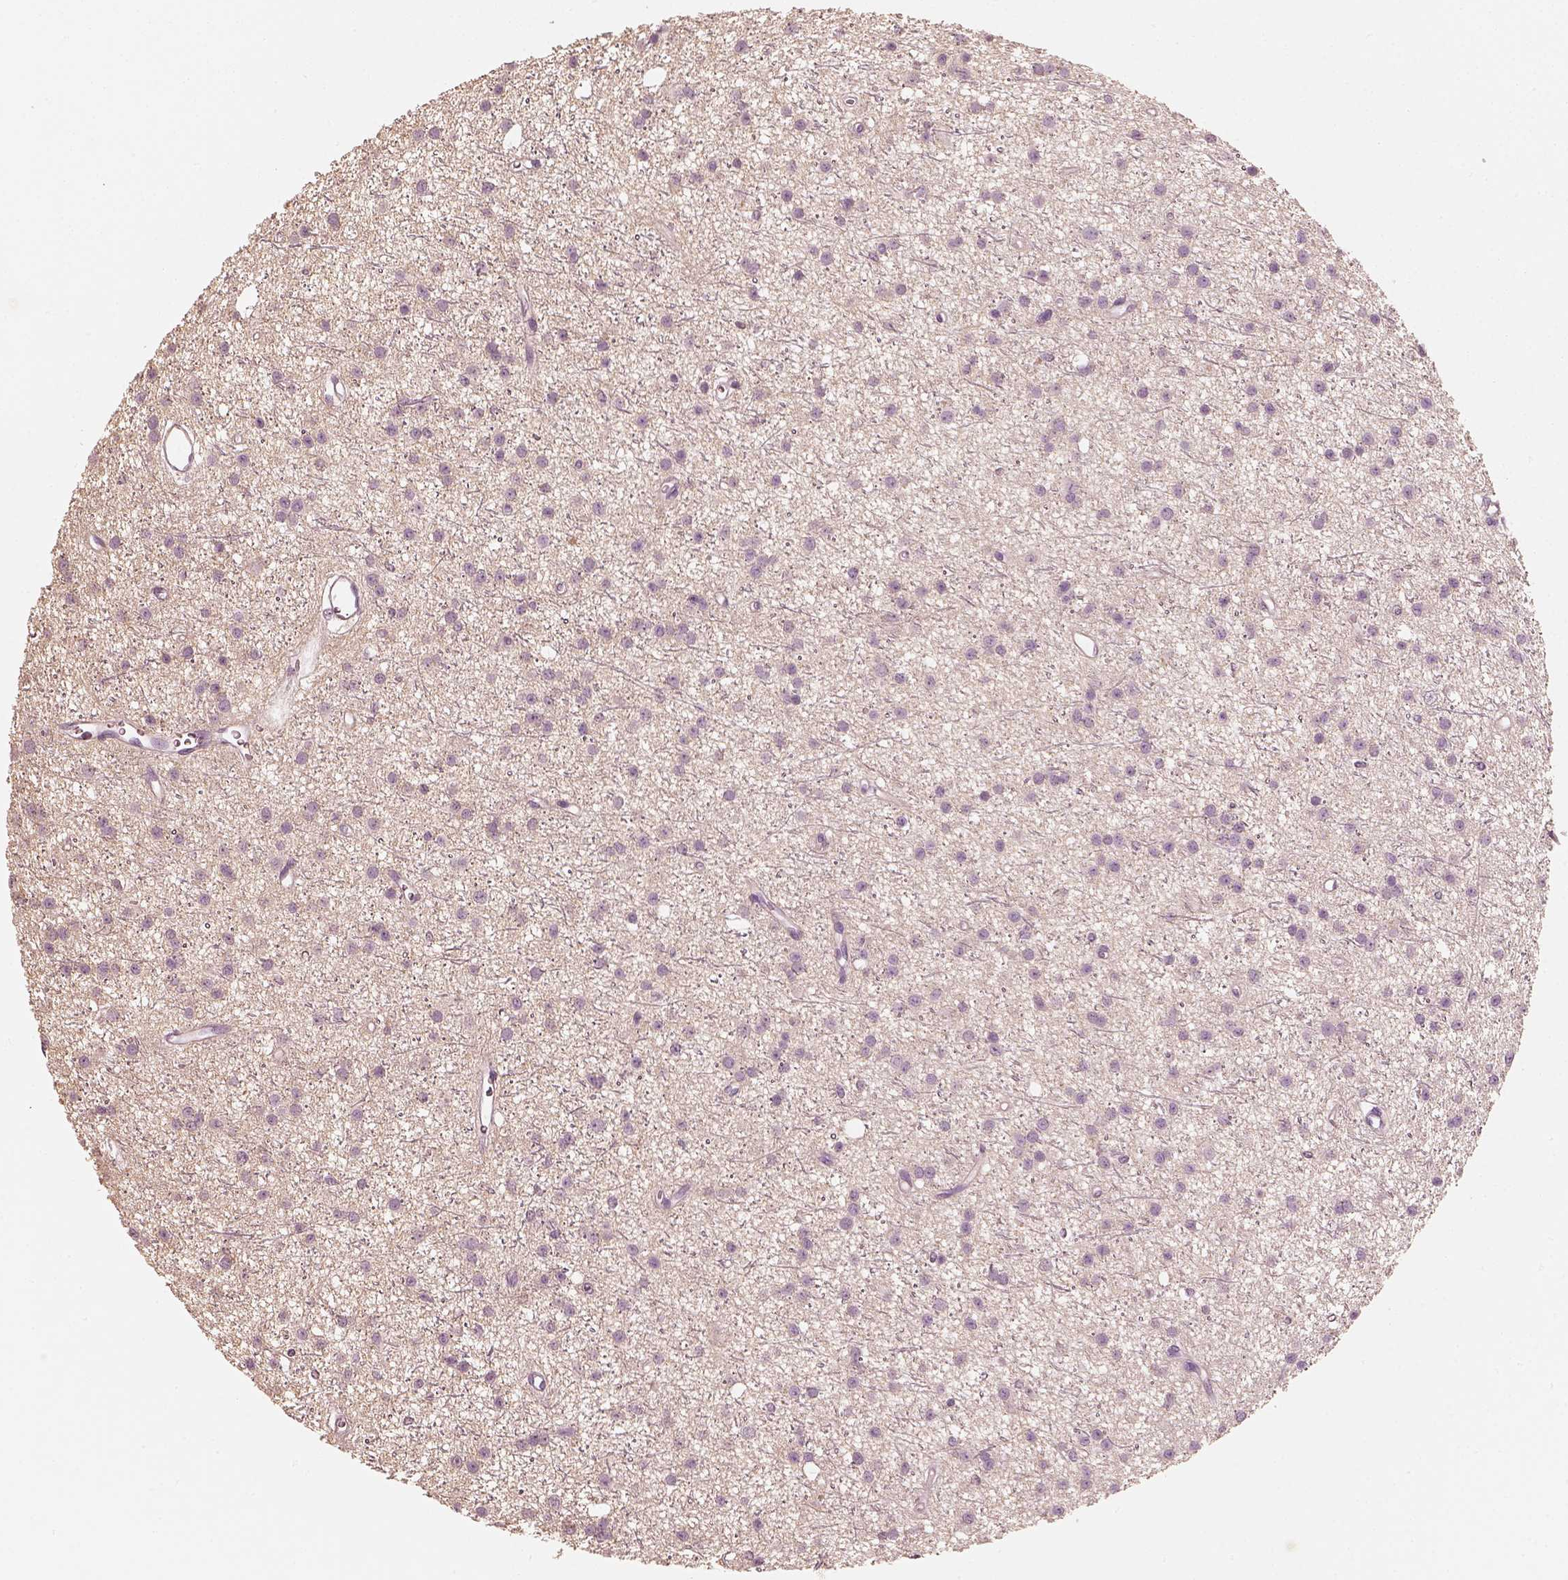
{"staining": {"intensity": "negative", "quantity": "none", "location": "none"}, "tissue": "glioma", "cell_type": "Tumor cells", "image_type": "cancer", "snomed": [{"axis": "morphology", "description": "Glioma, malignant, Low grade"}, {"axis": "topography", "description": "Brain"}], "caption": "This is an IHC image of human glioma. There is no staining in tumor cells.", "gene": "RS1", "patient": {"sex": "male", "age": 27}}